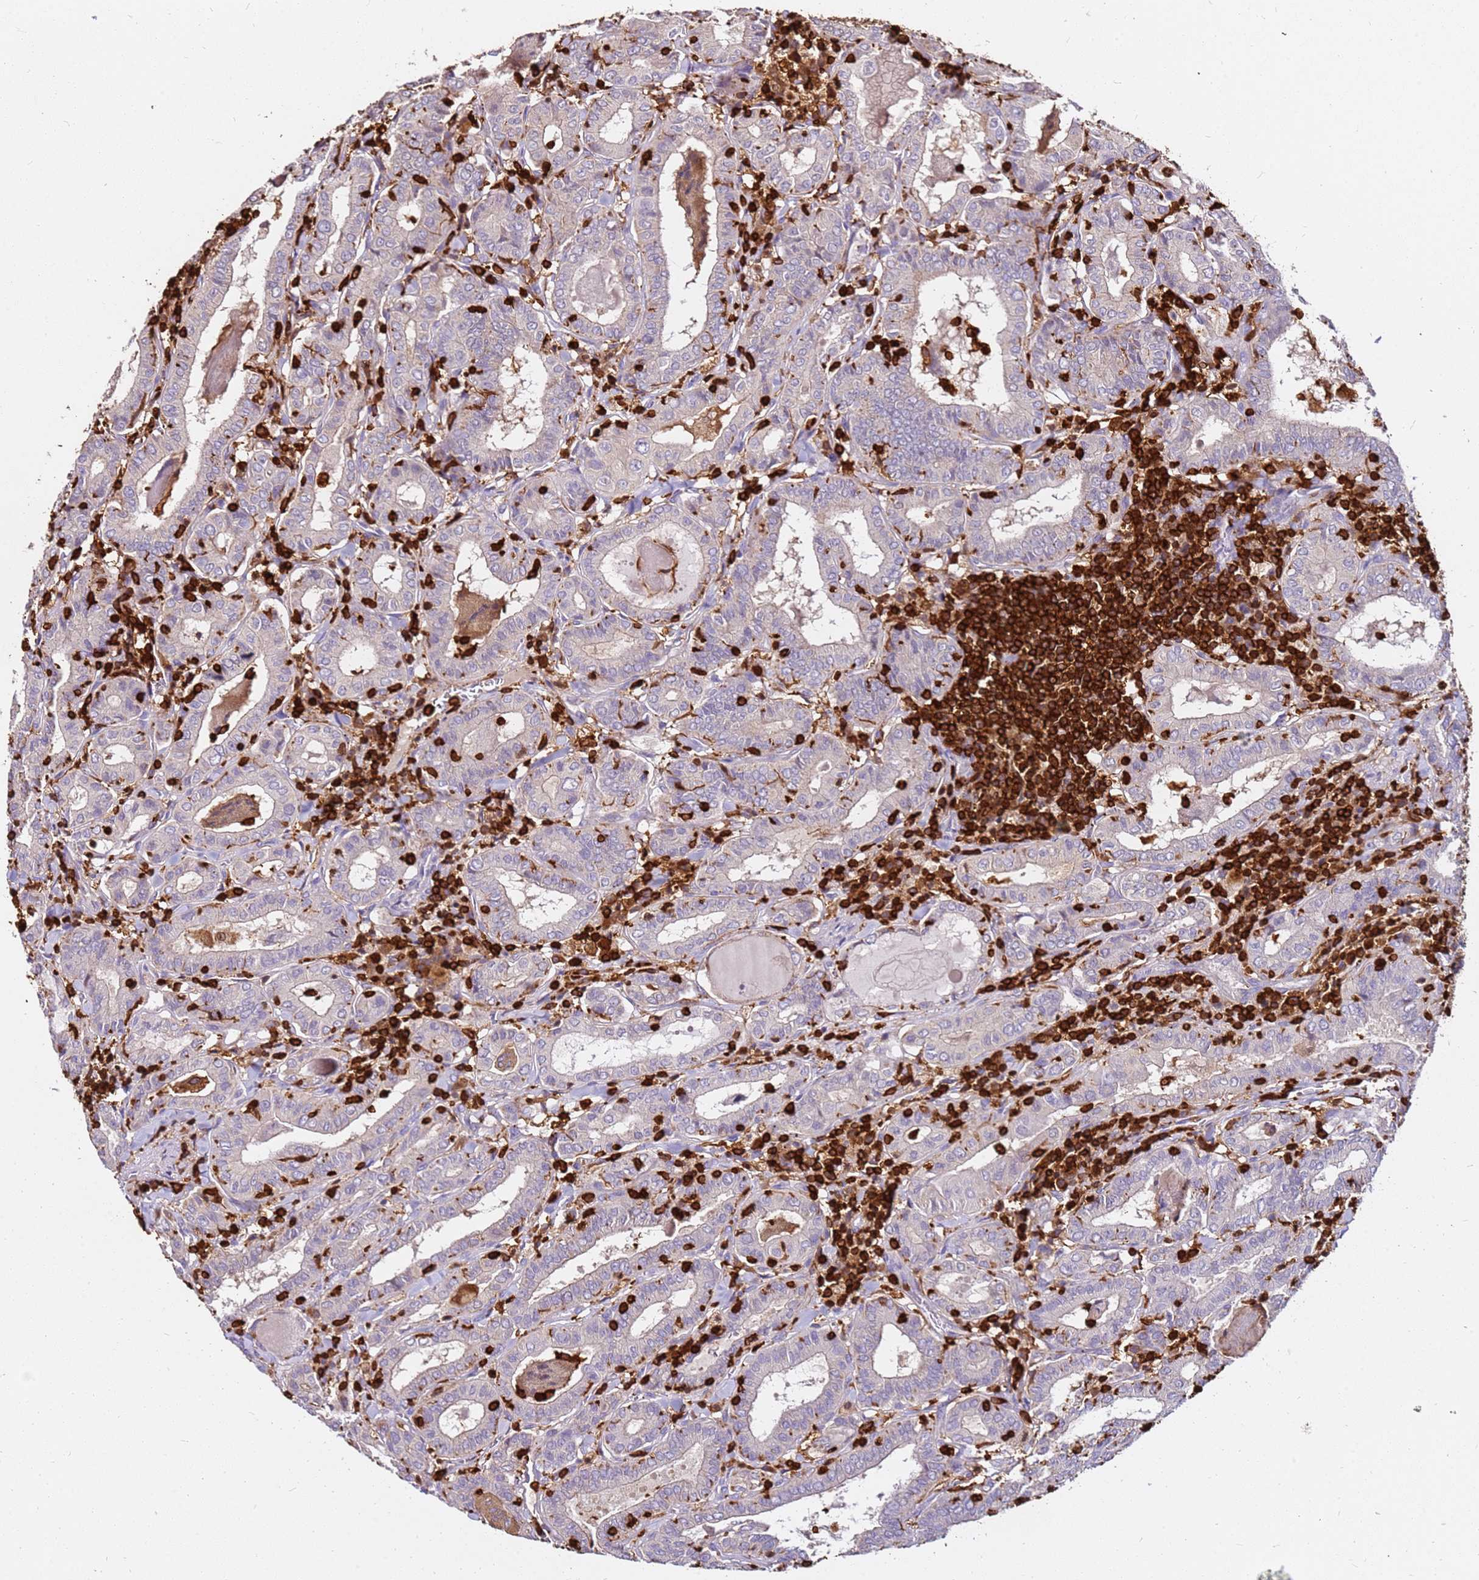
{"staining": {"intensity": "negative", "quantity": "none", "location": "none"}, "tissue": "thyroid cancer", "cell_type": "Tumor cells", "image_type": "cancer", "snomed": [{"axis": "morphology", "description": "Papillary adenocarcinoma, NOS"}, {"axis": "topography", "description": "Thyroid gland"}], "caption": "IHC photomicrograph of thyroid papillary adenocarcinoma stained for a protein (brown), which exhibits no positivity in tumor cells. The staining is performed using DAB (3,3'-diaminobenzidine) brown chromogen with nuclei counter-stained in using hematoxylin.", "gene": "CORO1A", "patient": {"sex": "female", "age": 72}}